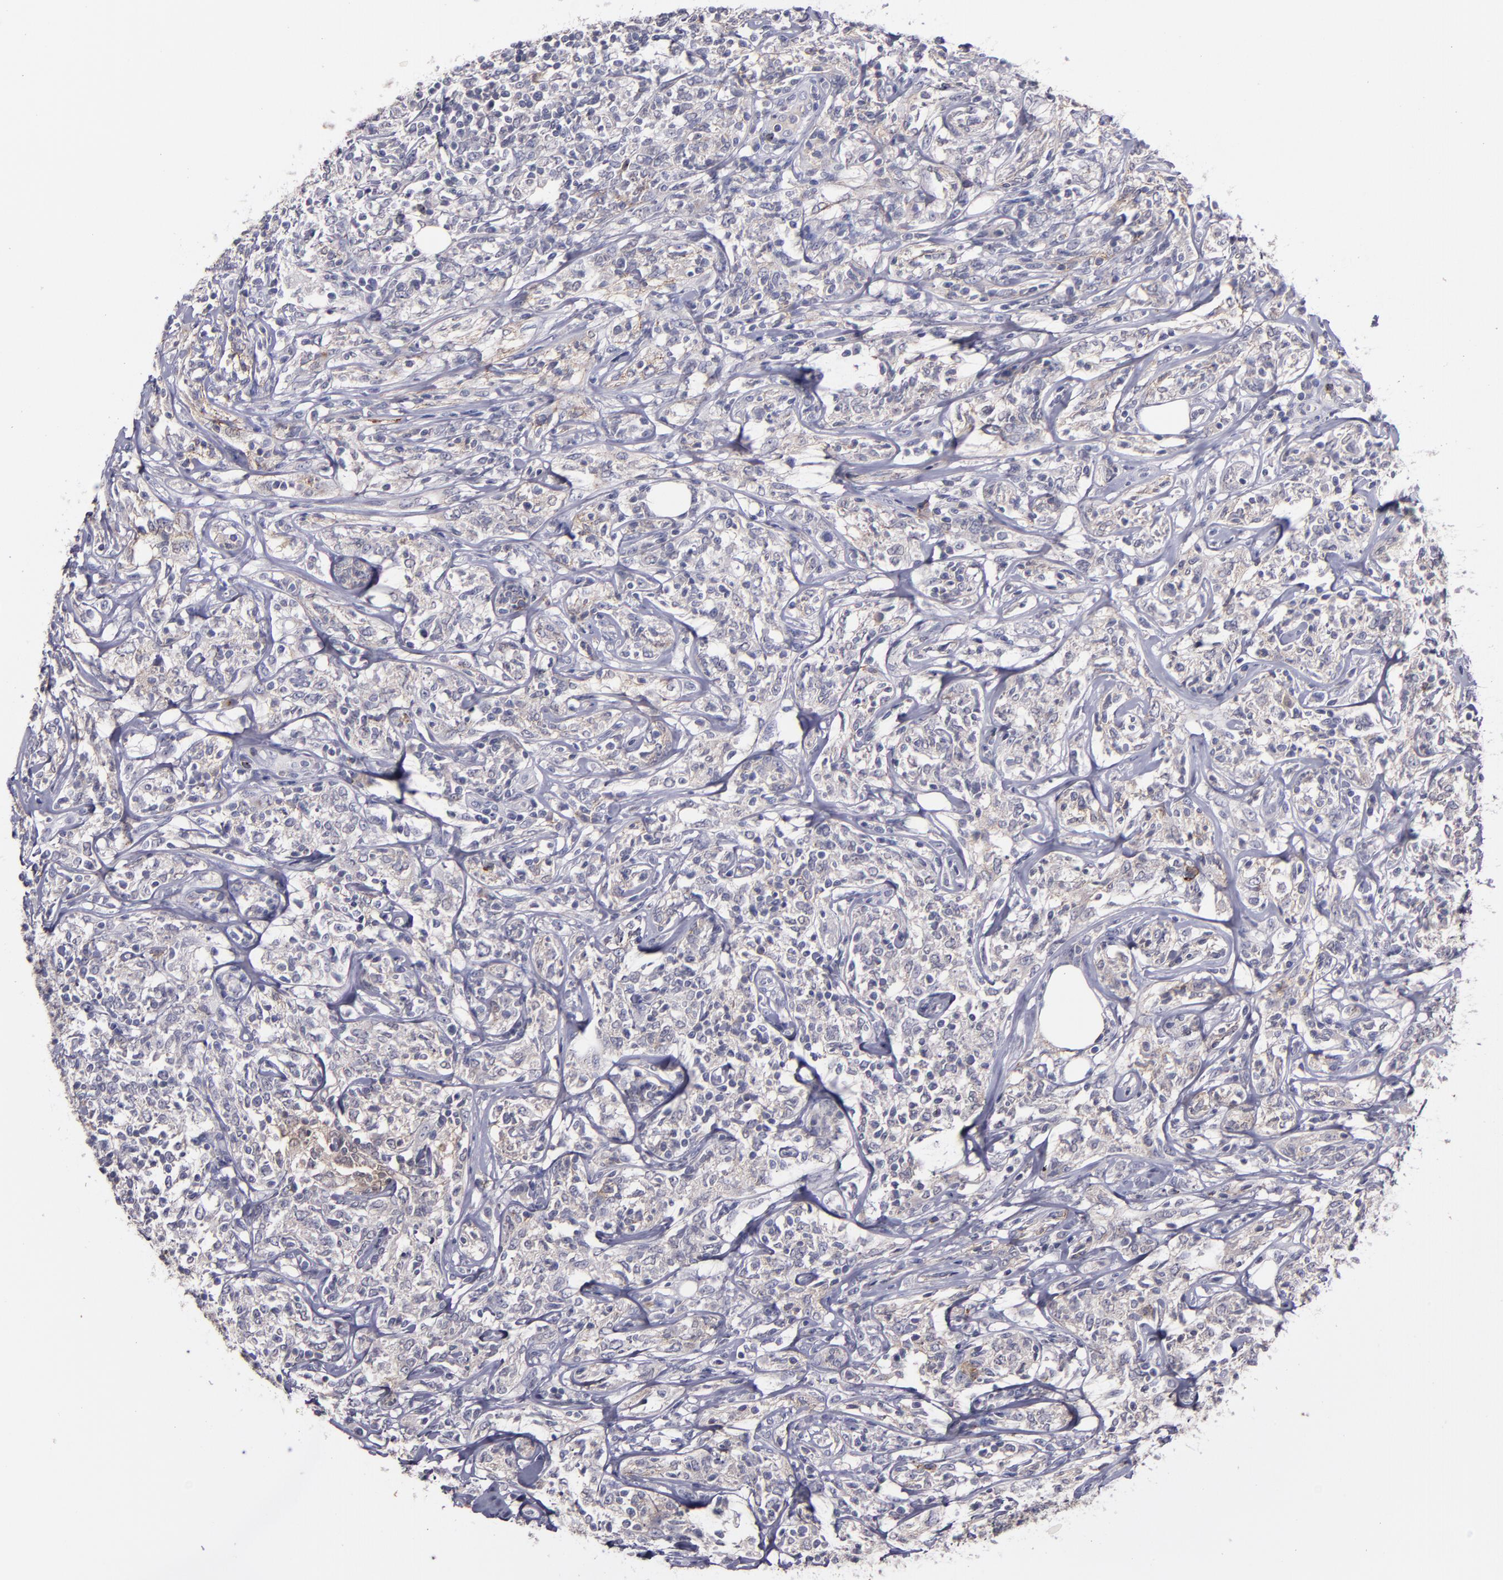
{"staining": {"intensity": "negative", "quantity": "none", "location": "none"}, "tissue": "lymphoma", "cell_type": "Tumor cells", "image_type": "cancer", "snomed": [{"axis": "morphology", "description": "Malignant lymphoma, non-Hodgkin's type, High grade"}, {"axis": "topography", "description": "Lymph node"}], "caption": "This is an immunohistochemistry photomicrograph of human malignant lymphoma, non-Hodgkin's type (high-grade). There is no staining in tumor cells.", "gene": "MFGE8", "patient": {"sex": "female", "age": 84}}